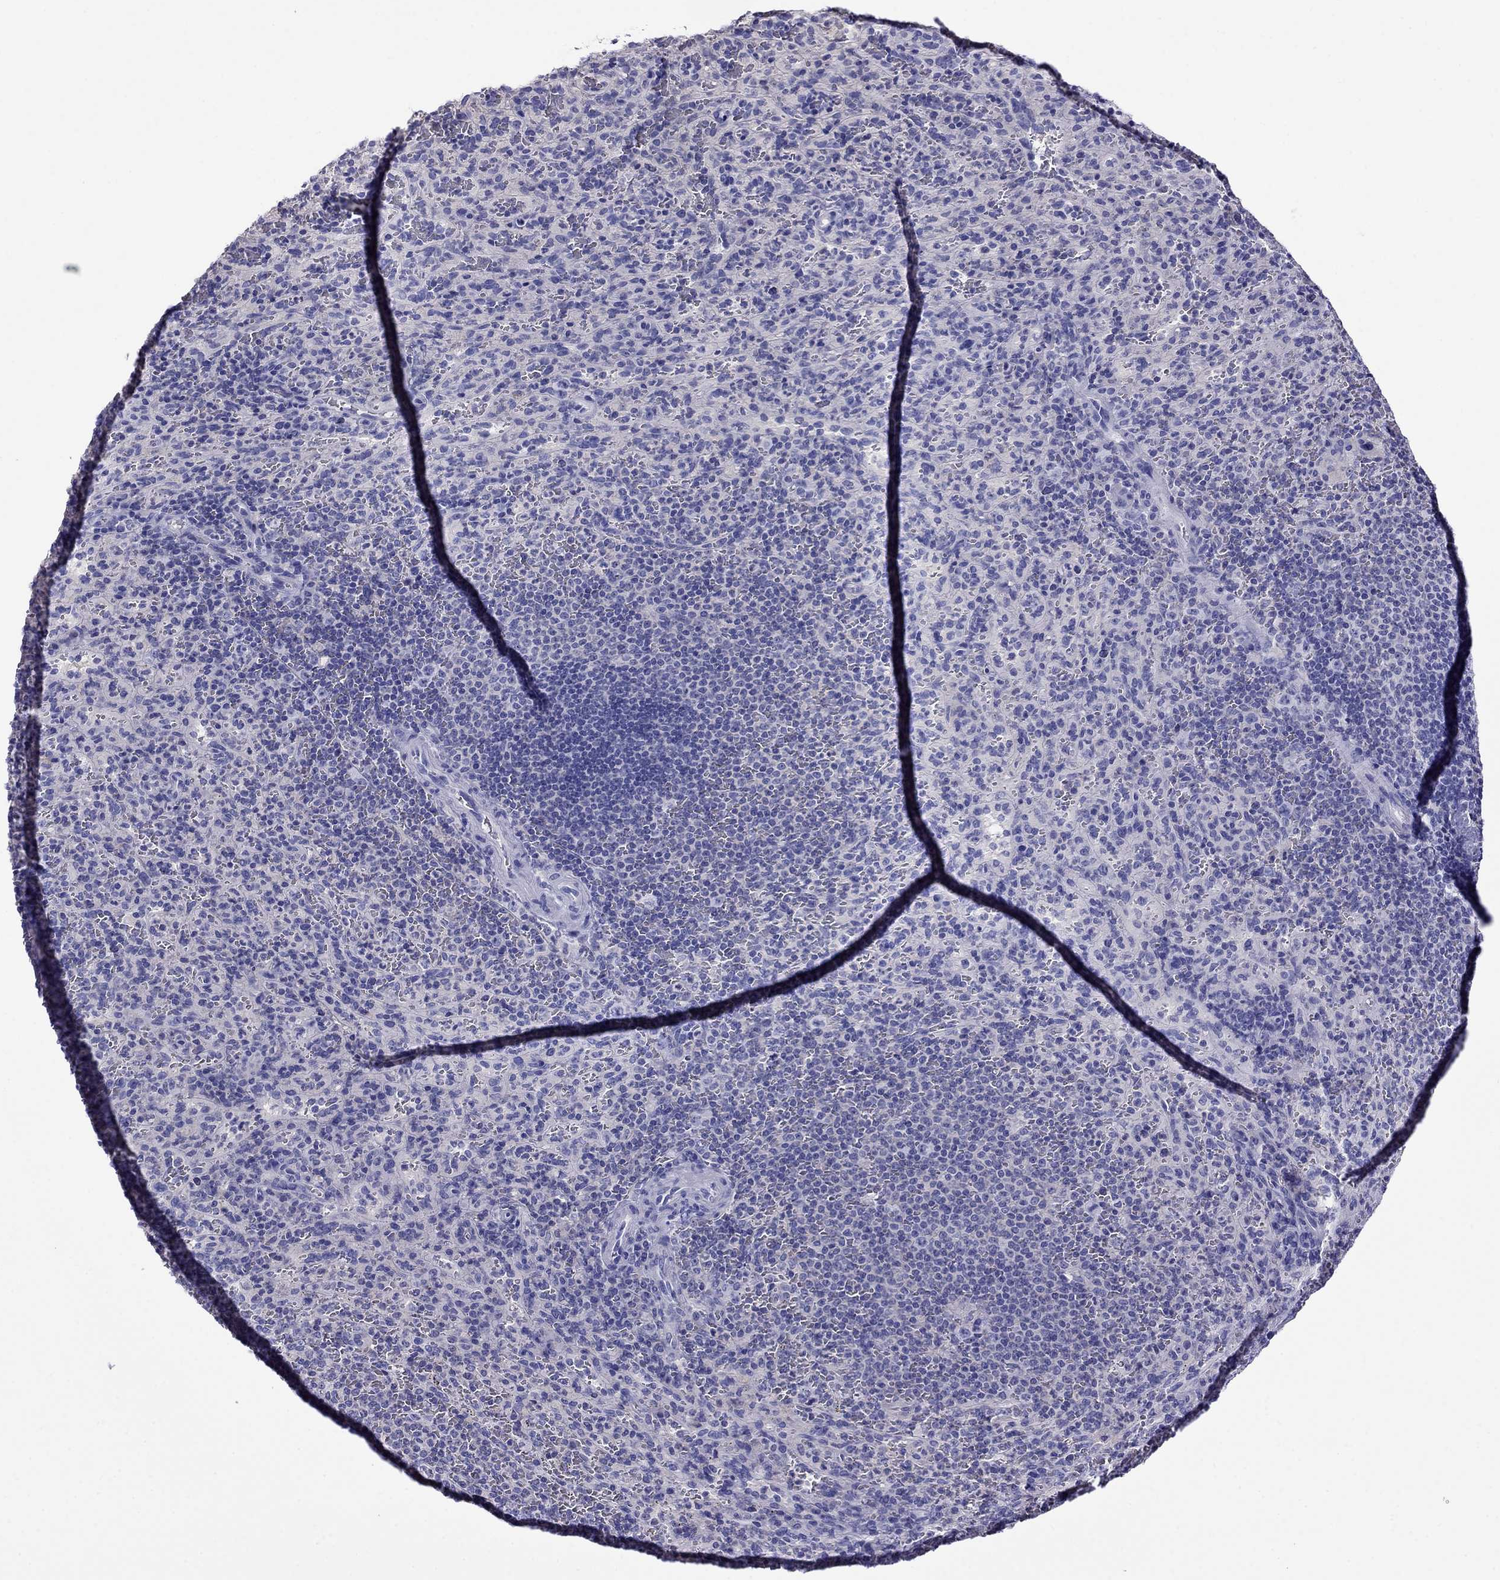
{"staining": {"intensity": "negative", "quantity": "none", "location": "none"}, "tissue": "spleen", "cell_type": "Cells in red pulp", "image_type": "normal", "snomed": [{"axis": "morphology", "description": "Normal tissue, NOS"}, {"axis": "topography", "description": "Spleen"}], "caption": "Human spleen stained for a protein using IHC displays no expression in cells in red pulp.", "gene": "SCG2", "patient": {"sex": "male", "age": 57}}